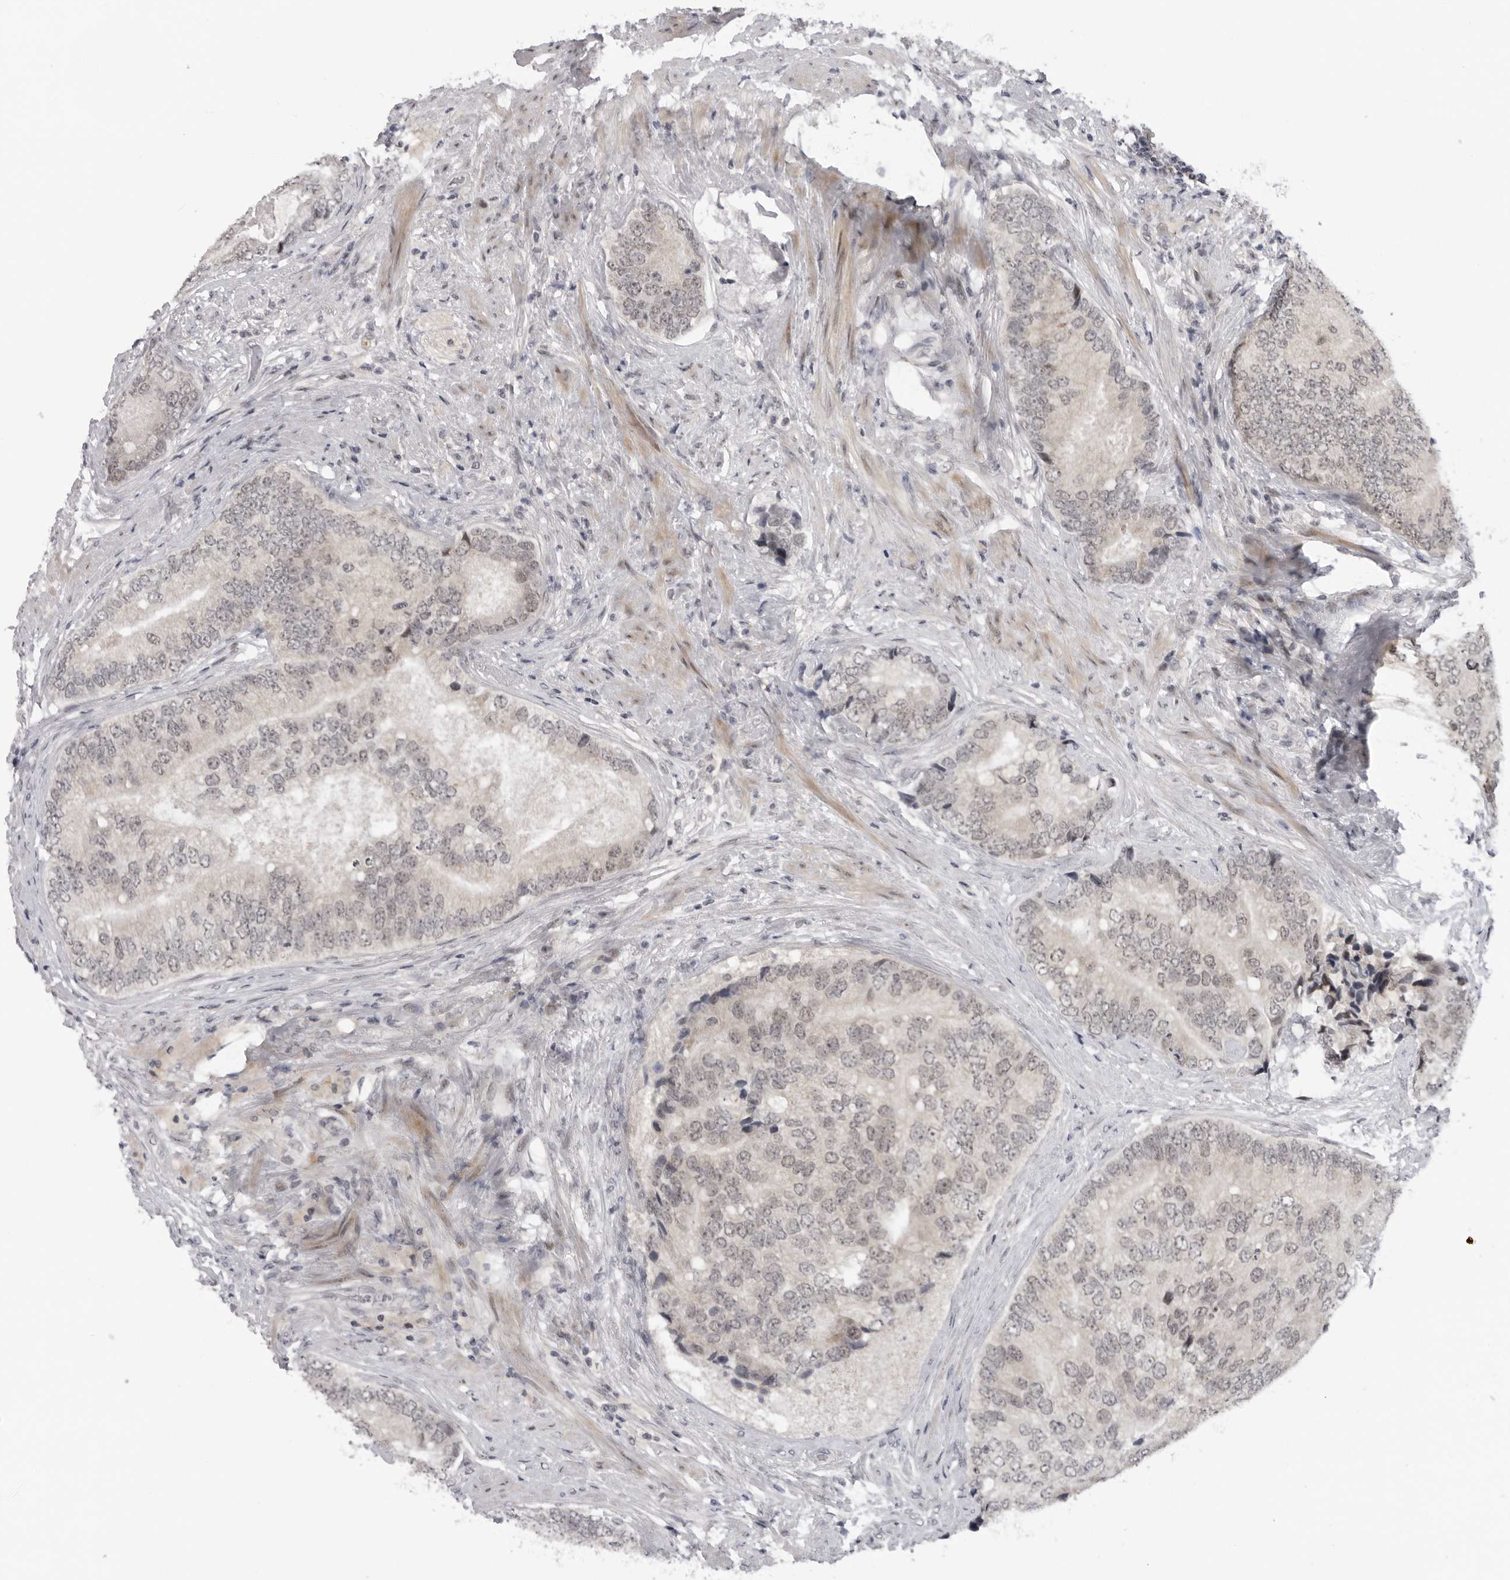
{"staining": {"intensity": "weak", "quantity": "25%-75%", "location": "nuclear"}, "tissue": "prostate cancer", "cell_type": "Tumor cells", "image_type": "cancer", "snomed": [{"axis": "morphology", "description": "Adenocarcinoma, High grade"}, {"axis": "topography", "description": "Prostate"}], "caption": "The histopathology image demonstrates immunohistochemical staining of prostate cancer (high-grade adenocarcinoma). There is weak nuclear expression is identified in approximately 25%-75% of tumor cells. (DAB IHC, brown staining for protein, blue staining for nuclei).", "gene": "ALPK2", "patient": {"sex": "male", "age": 70}}